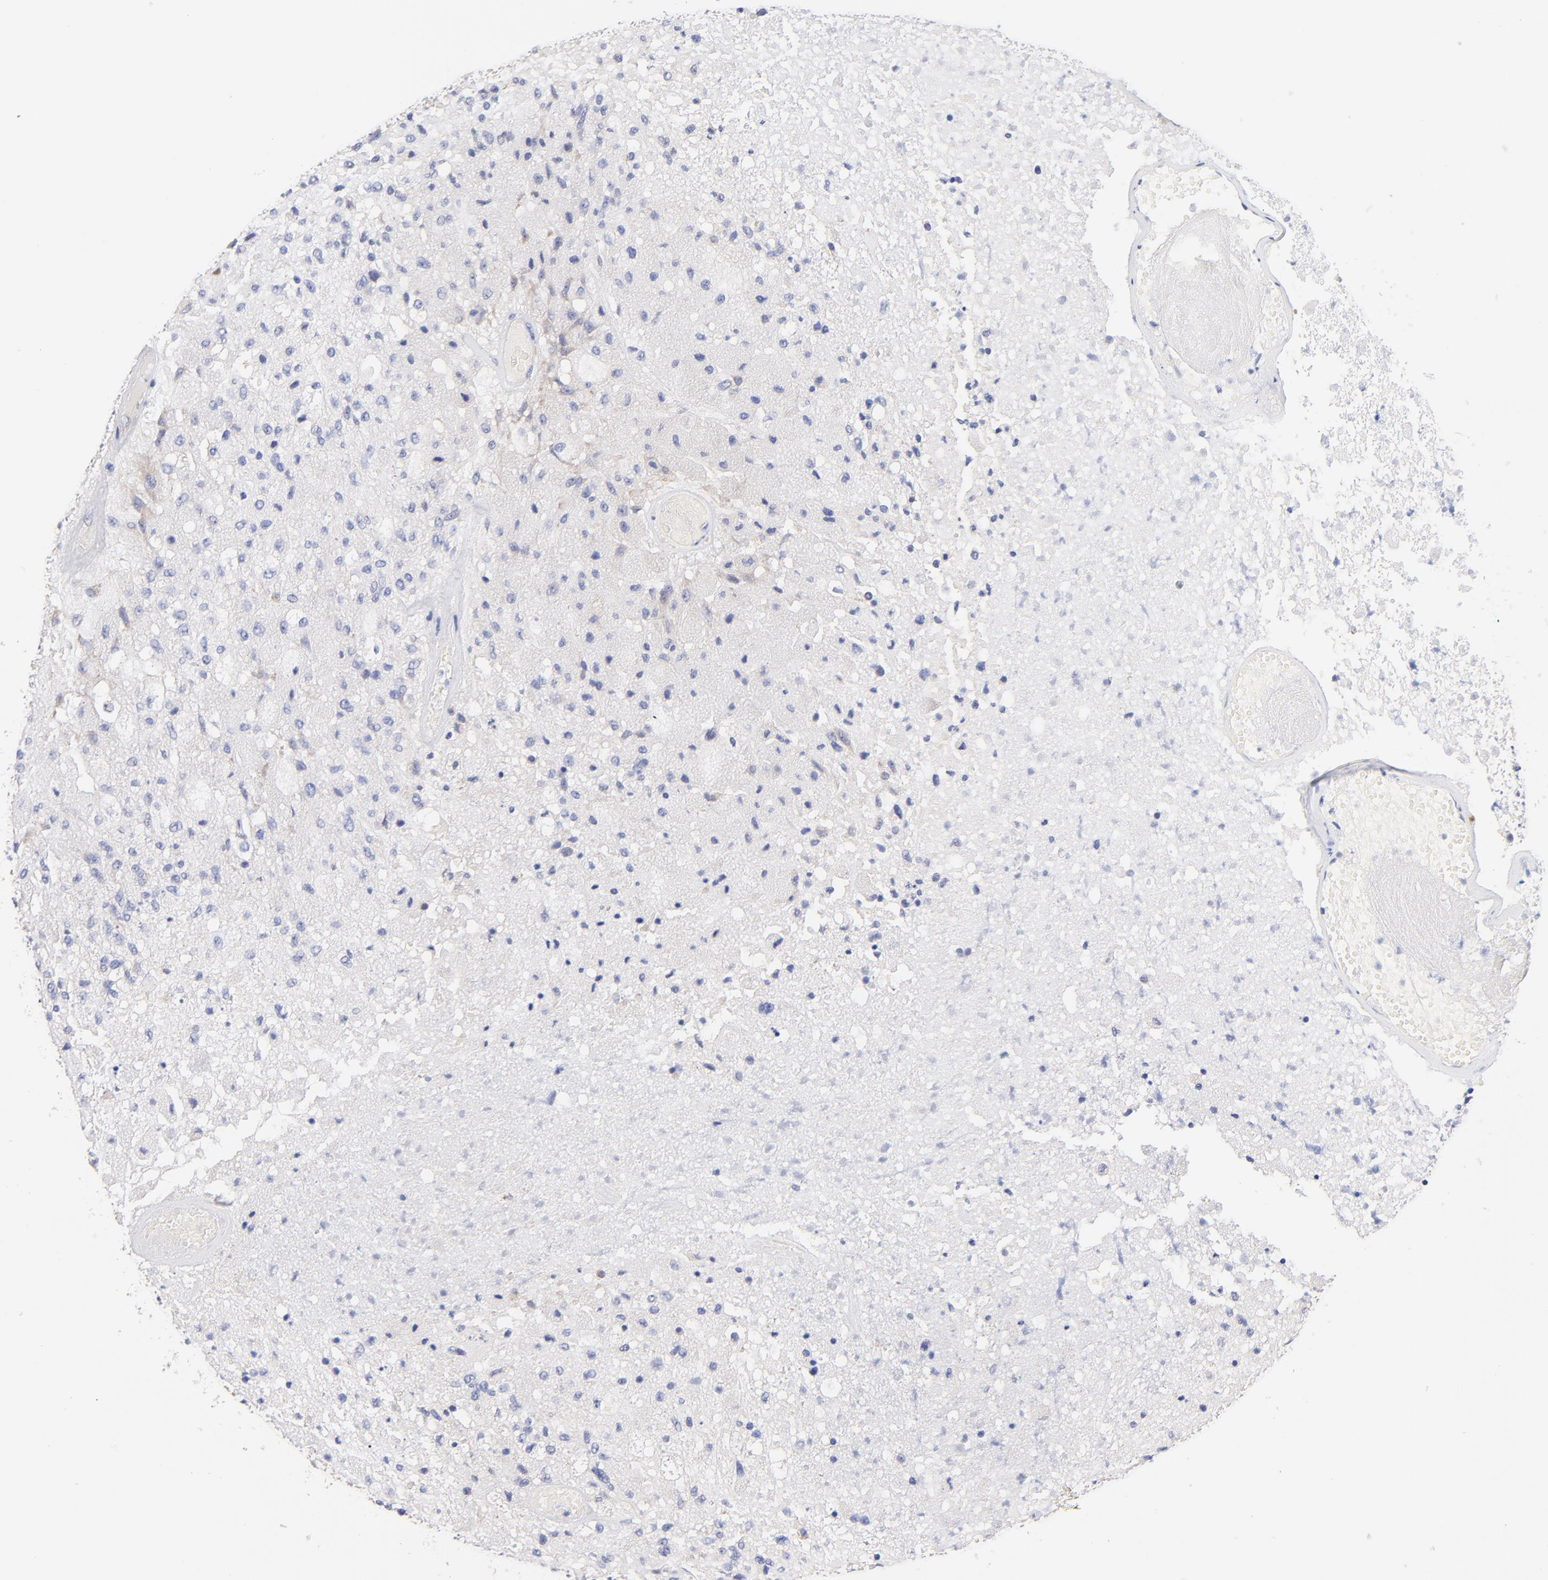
{"staining": {"intensity": "negative", "quantity": "none", "location": "none"}, "tissue": "glioma", "cell_type": "Tumor cells", "image_type": "cancer", "snomed": [{"axis": "morphology", "description": "Normal tissue, NOS"}, {"axis": "morphology", "description": "Glioma, malignant, High grade"}, {"axis": "topography", "description": "Cerebral cortex"}], "caption": "The photomicrograph displays no staining of tumor cells in malignant glioma (high-grade).", "gene": "TNFRSF13C", "patient": {"sex": "male", "age": 77}}